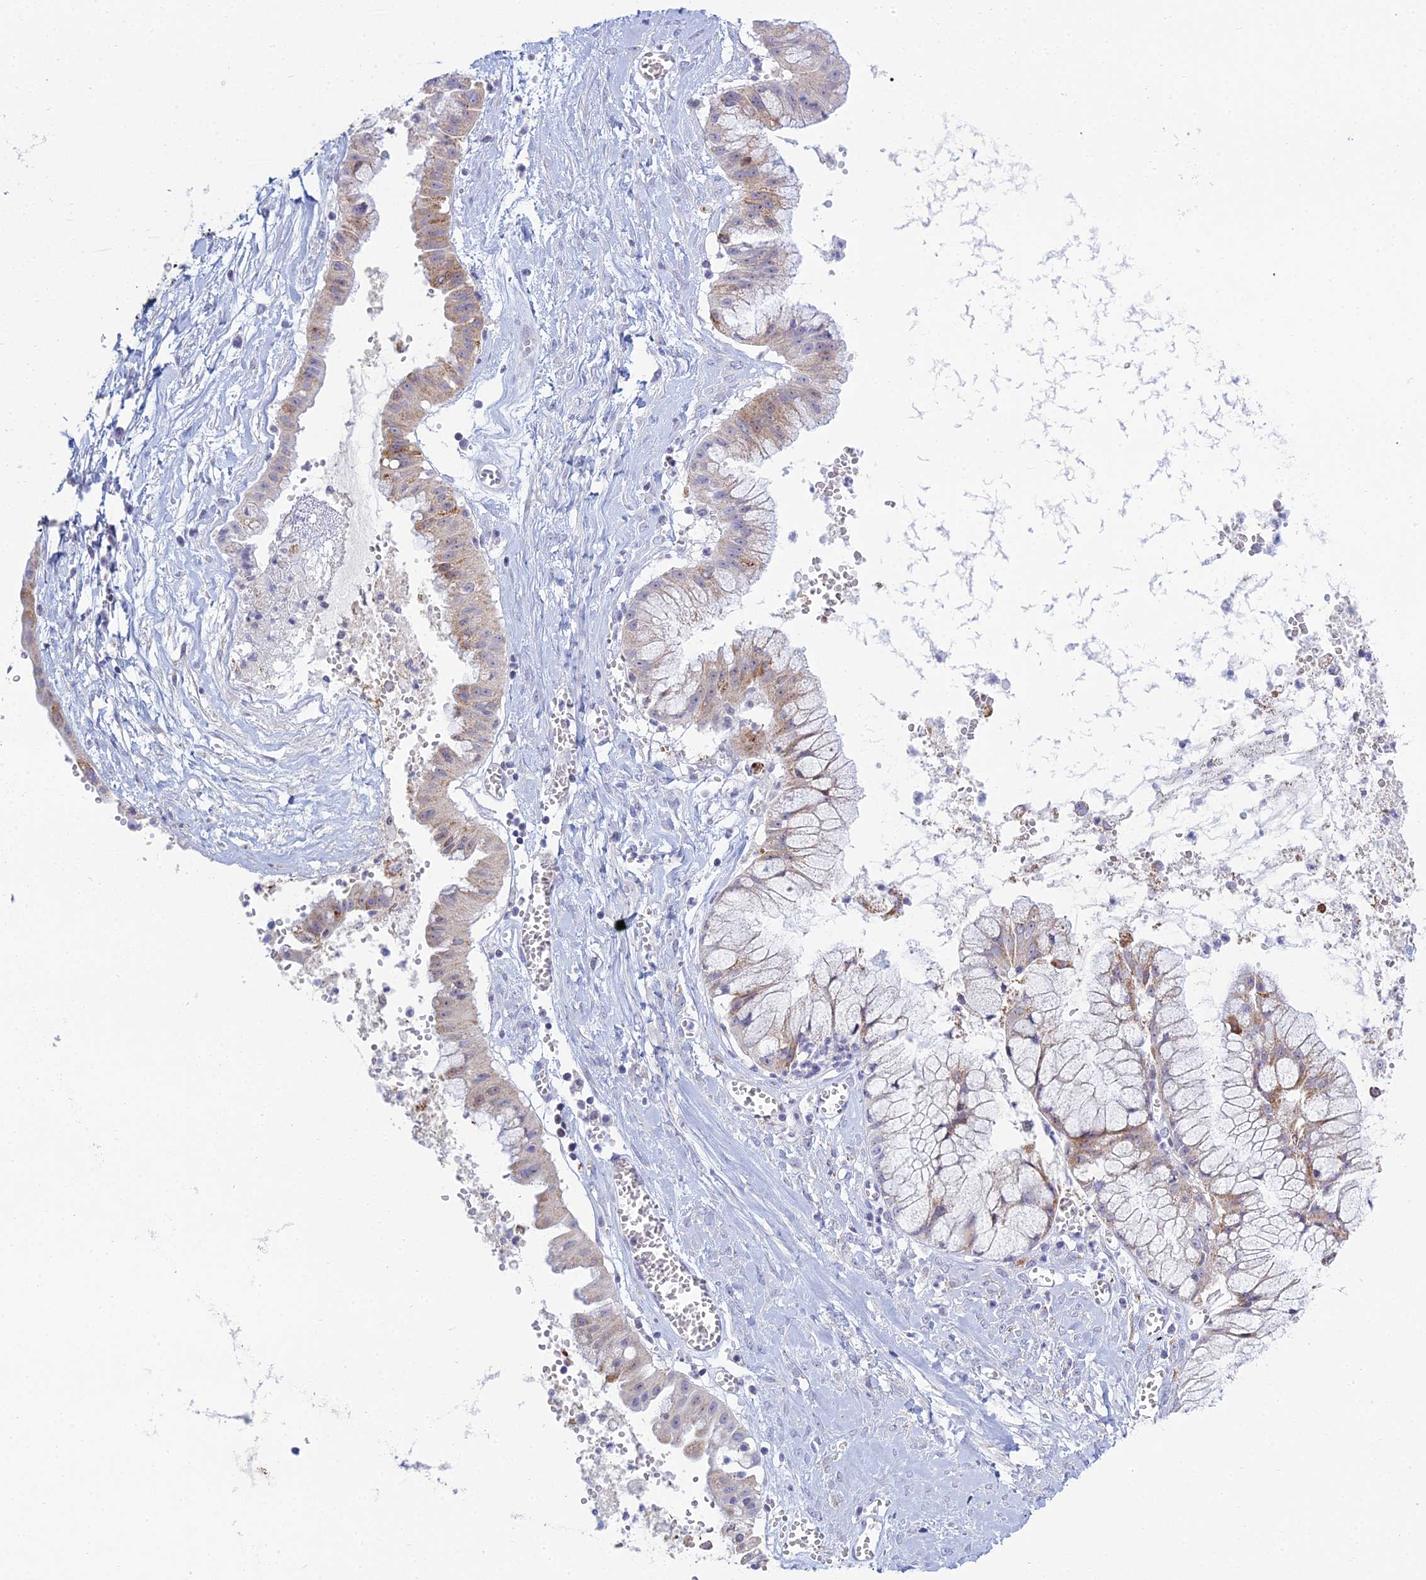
{"staining": {"intensity": "moderate", "quantity": "25%-75%", "location": "cytoplasmic/membranous"}, "tissue": "ovarian cancer", "cell_type": "Tumor cells", "image_type": "cancer", "snomed": [{"axis": "morphology", "description": "Cystadenocarcinoma, mucinous, NOS"}, {"axis": "topography", "description": "Ovary"}], "caption": "Ovarian cancer (mucinous cystadenocarcinoma) tissue reveals moderate cytoplasmic/membranous staining in approximately 25%-75% of tumor cells, visualized by immunohistochemistry. The protein is shown in brown color, while the nuclei are stained blue.", "gene": "PRR13", "patient": {"sex": "female", "age": 70}}